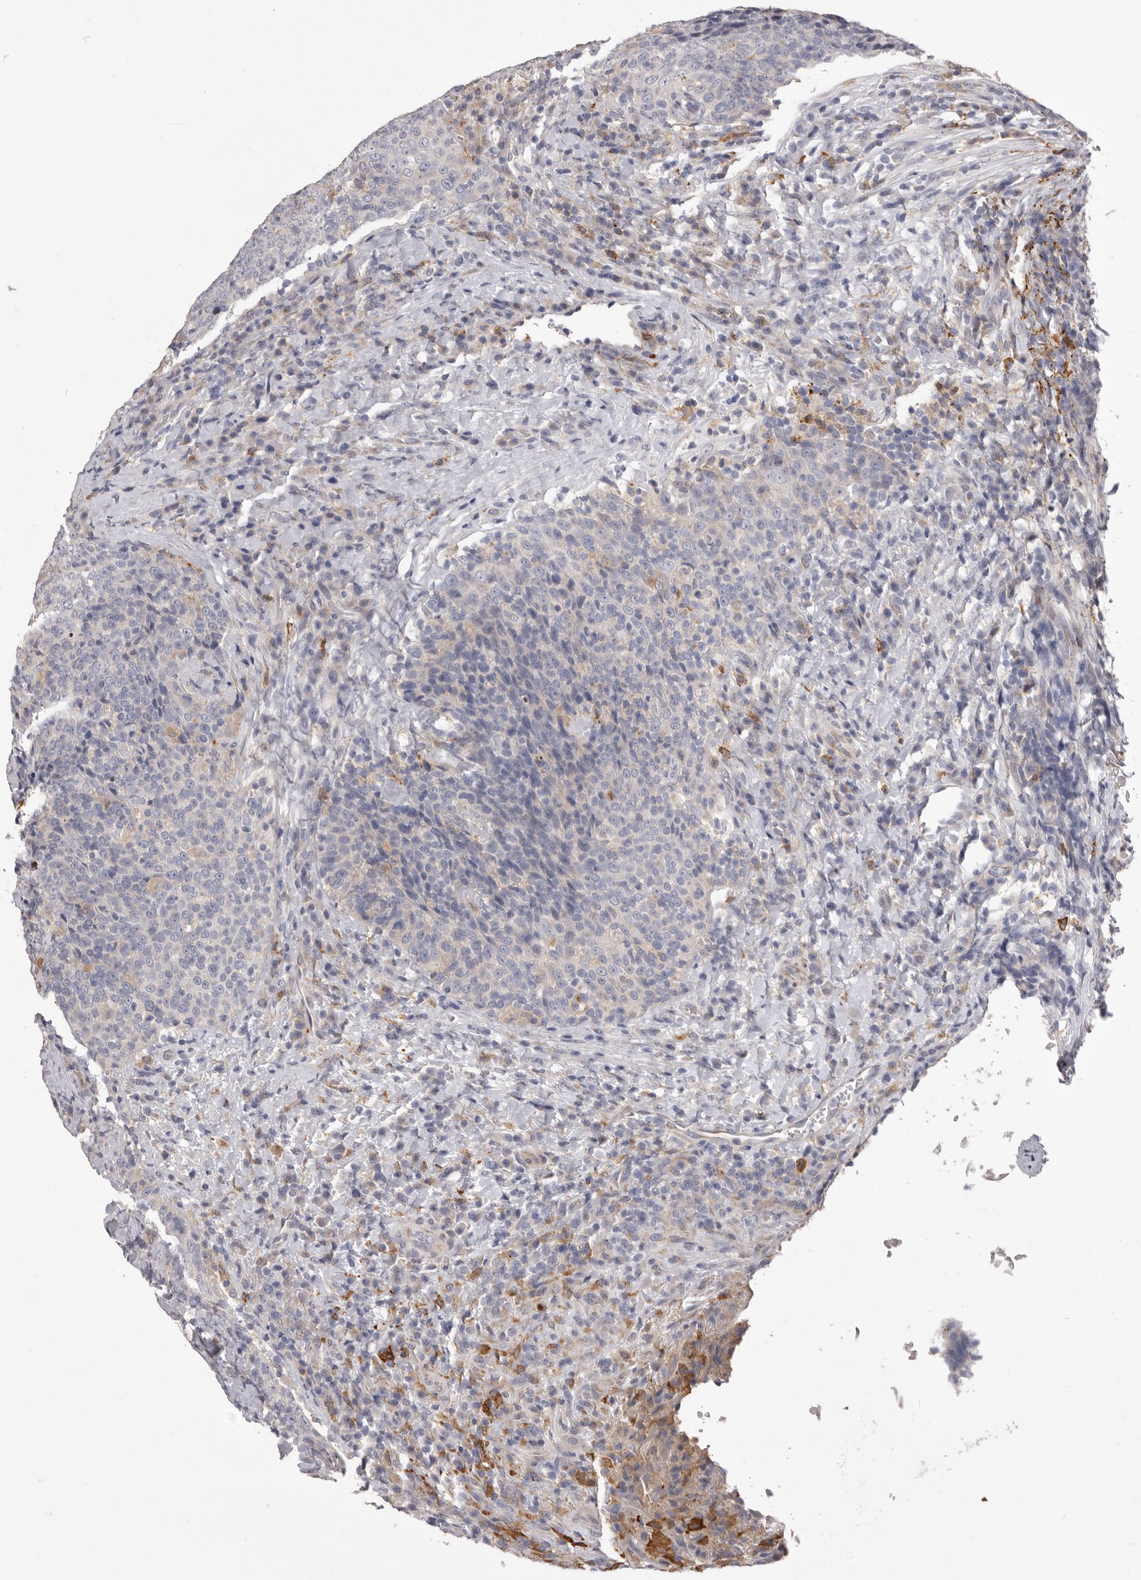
{"staining": {"intensity": "negative", "quantity": "none", "location": "none"}, "tissue": "head and neck cancer", "cell_type": "Tumor cells", "image_type": "cancer", "snomed": [{"axis": "morphology", "description": "Squamous cell carcinoma, NOS"}, {"axis": "morphology", "description": "Squamous cell carcinoma, metastatic, NOS"}, {"axis": "topography", "description": "Lymph node"}, {"axis": "topography", "description": "Head-Neck"}], "caption": "Immunohistochemistry (IHC) of head and neck cancer displays no expression in tumor cells.", "gene": "VPS45", "patient": {"sex": "male", "age": 62}}